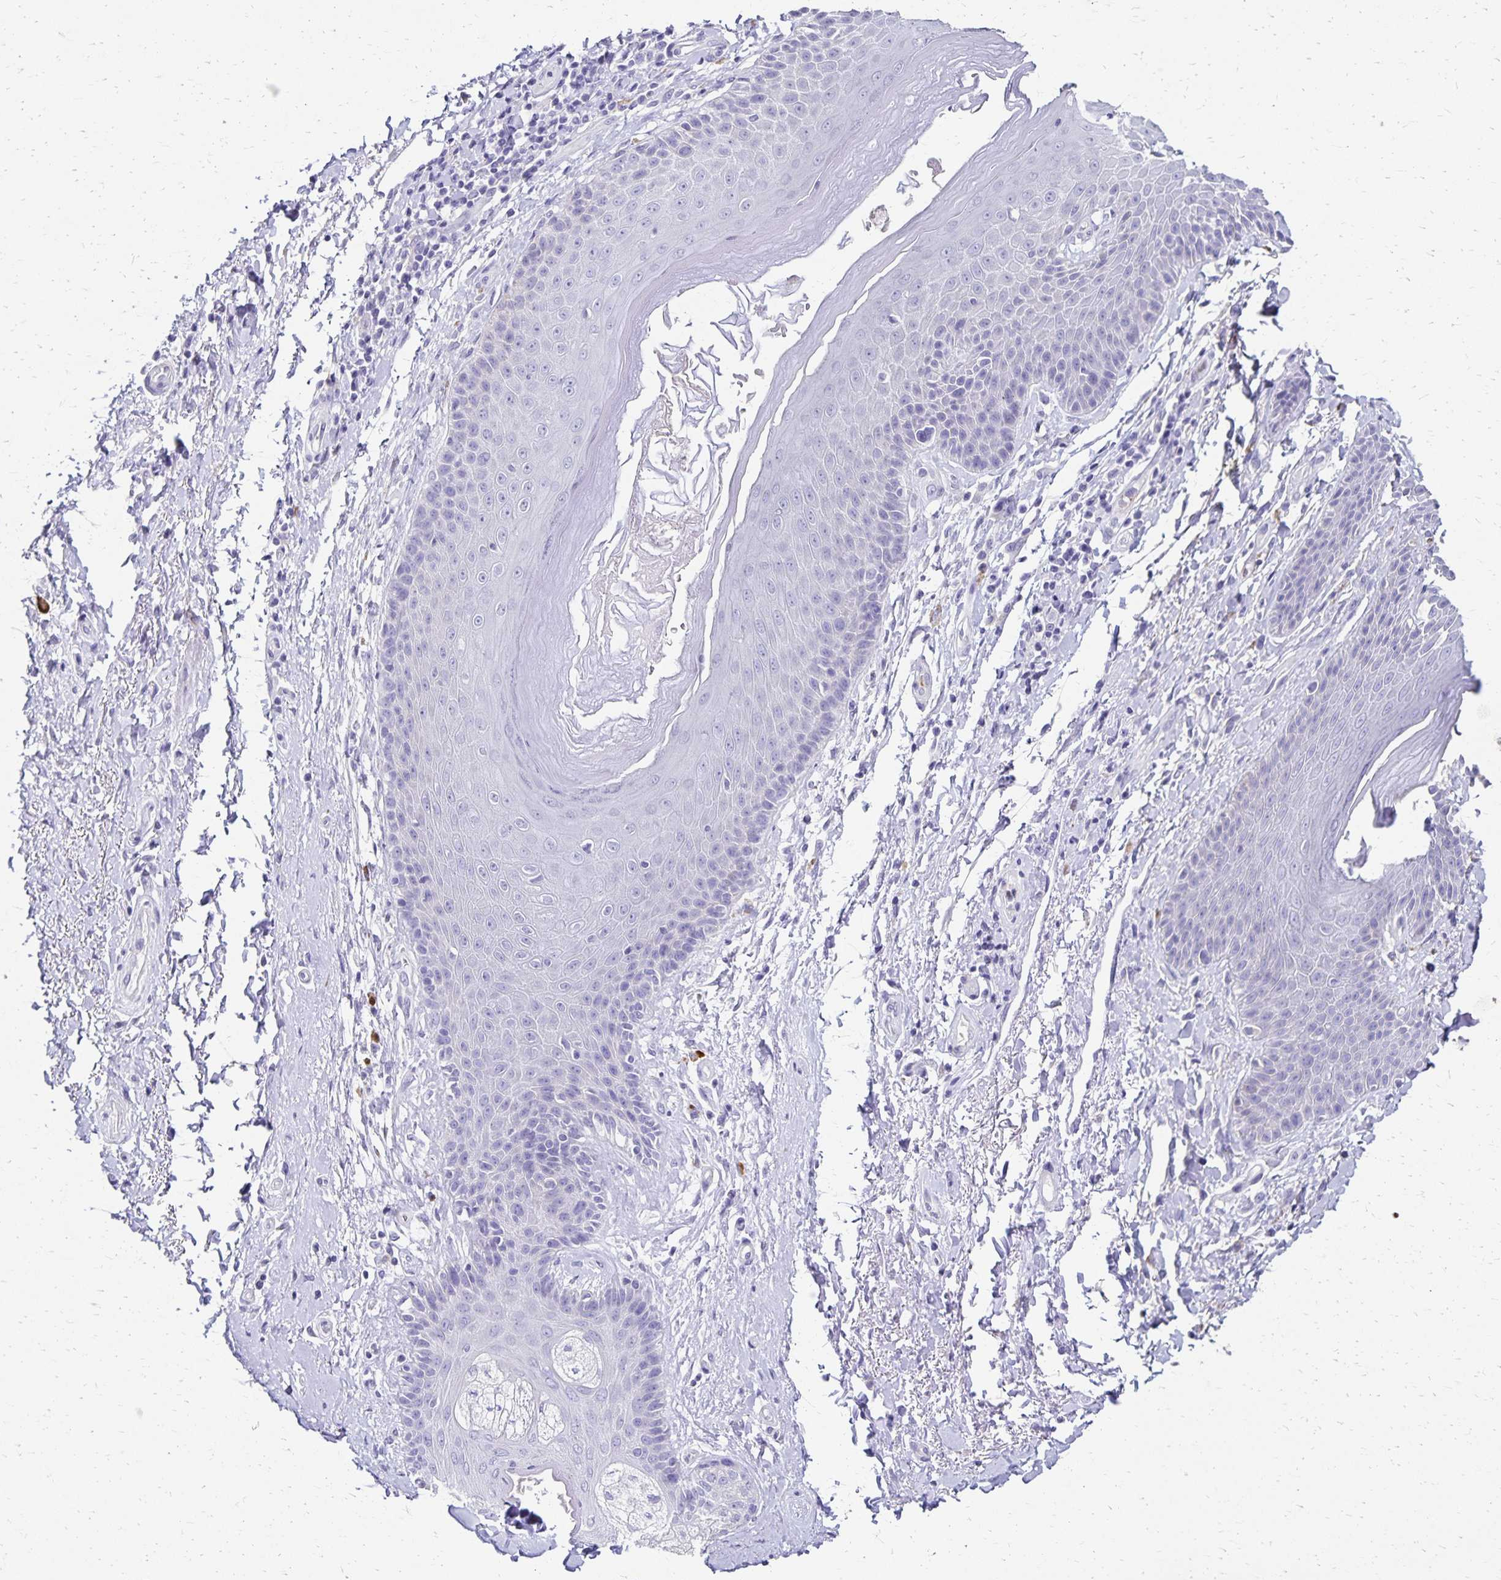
{"staining": {"intensity": "negative", "quantity": "none", "location": "none"}, "tissue": "adipose tissue", "cell_type": "Adipocytes", "image_type": "normal", "snomed": [{"axis": "morphology", "description": "Normal tissue, NOS"}, {"axis": "topography", "description": "Peripheral nerve tissue"}], "caption": "The histopathology image shows no staining of adipocytes in benign adipose tissue.", "gene": "DYNLT4", "patient": {"sex": "male", "age": 51}}